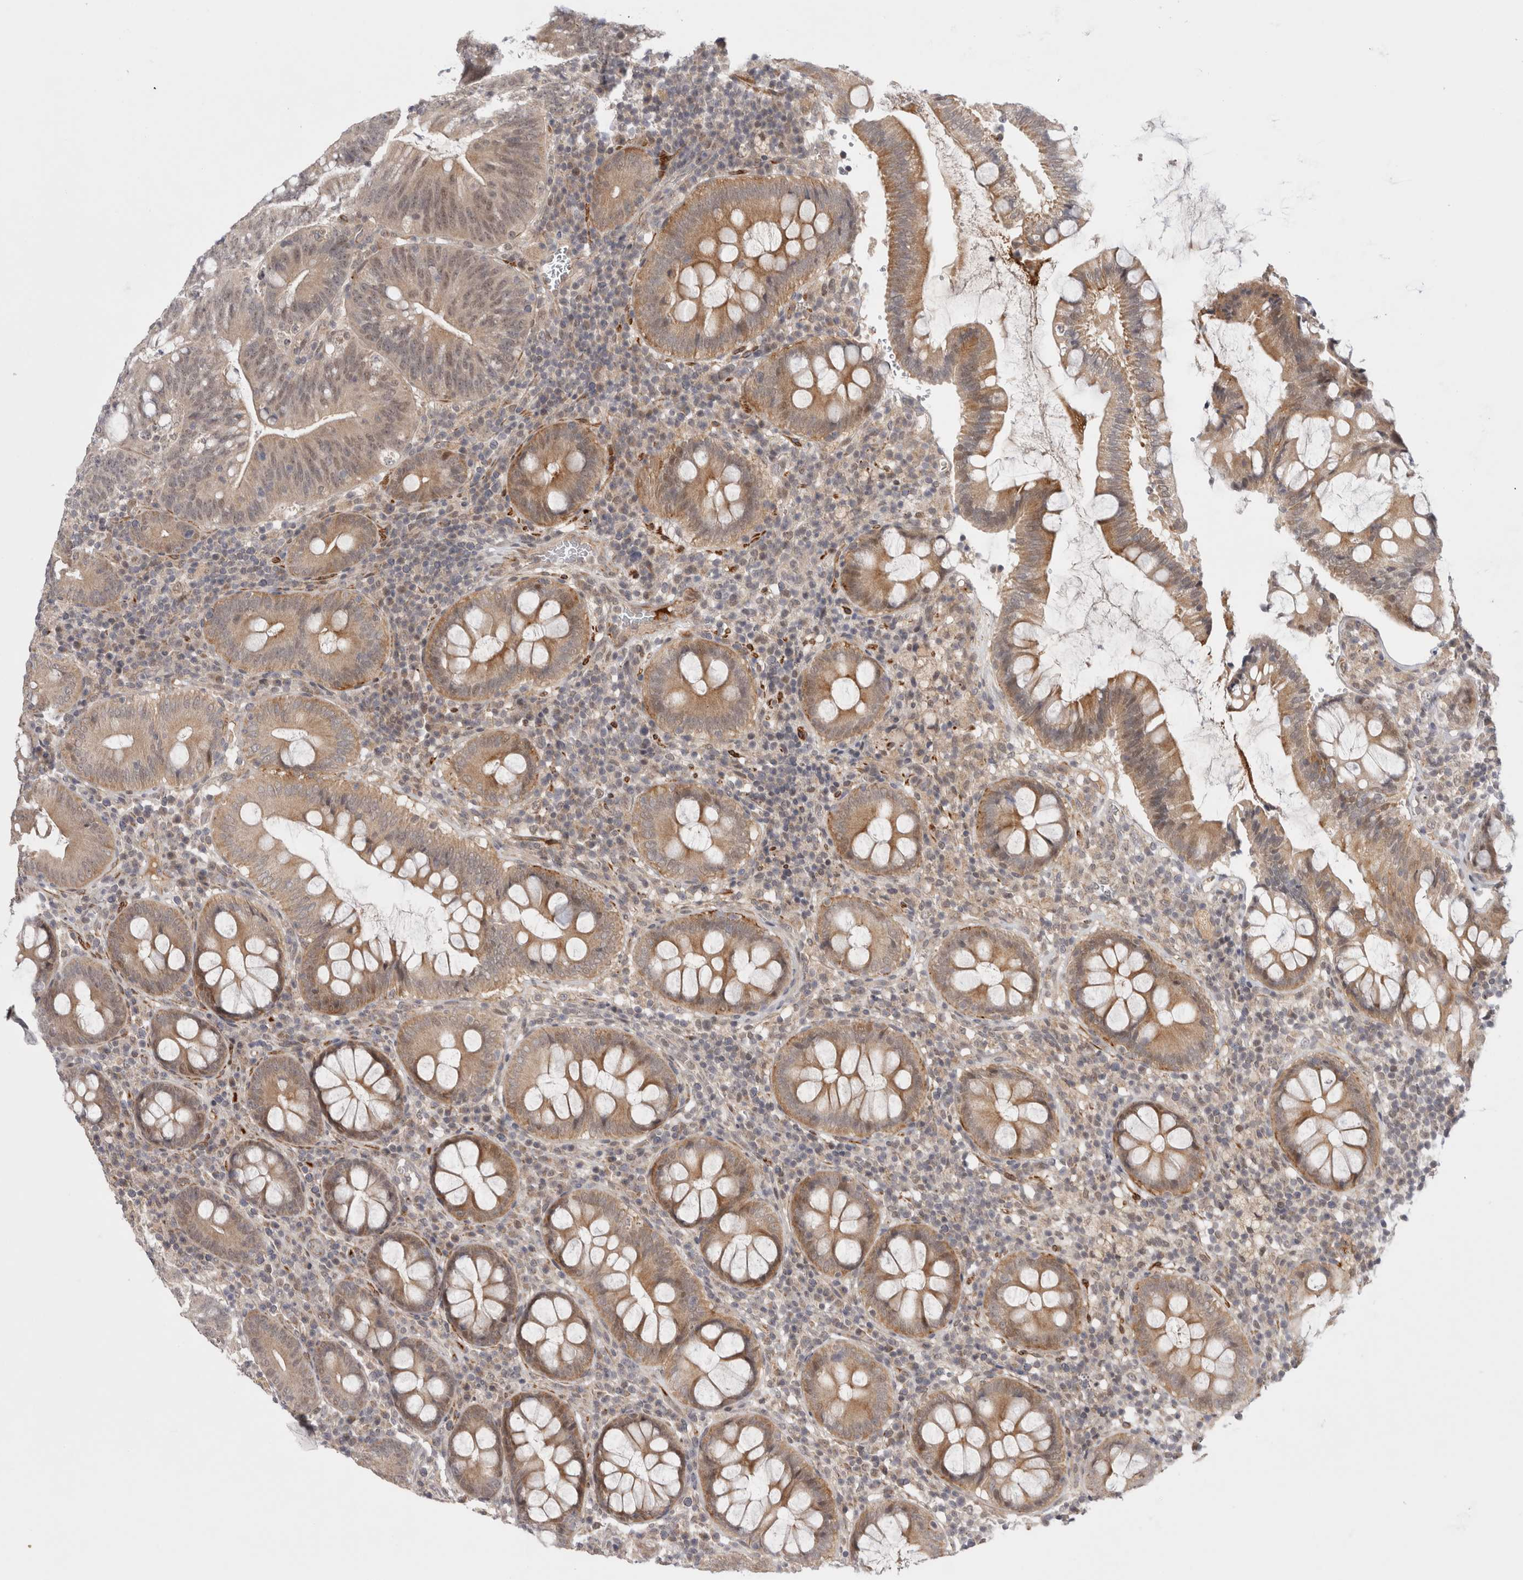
{"staining": {"intensity": "weak", "quantity": "25%-75%", "location": "cytoplasmic/membranous,nuclear"}, "tissue": "colorectal cancer", "cell_type": "Tumor cells", "image_type": "cancer", "snomed": [{"axis": "morphology", "description": "Adenocarcinoma, NOS"}, {"axis": "topography", "description": "Colon"}], "caption": "IHC staining of colorectal cancer (adenocarcinoma), which demonstrates low levels of weak cytoplasmic/membranous and nuclear expression in approximately 25%-75% of tumor cells indicating weak cytoplasmic/membranous and nuclear protein positivity. The staining was performed using DAB (brown) for protein detection and nuclei were counterstained in hematoxylin (blue).", "gene": "ZNF318", "patient": {"sex": "female", "age": 66}}